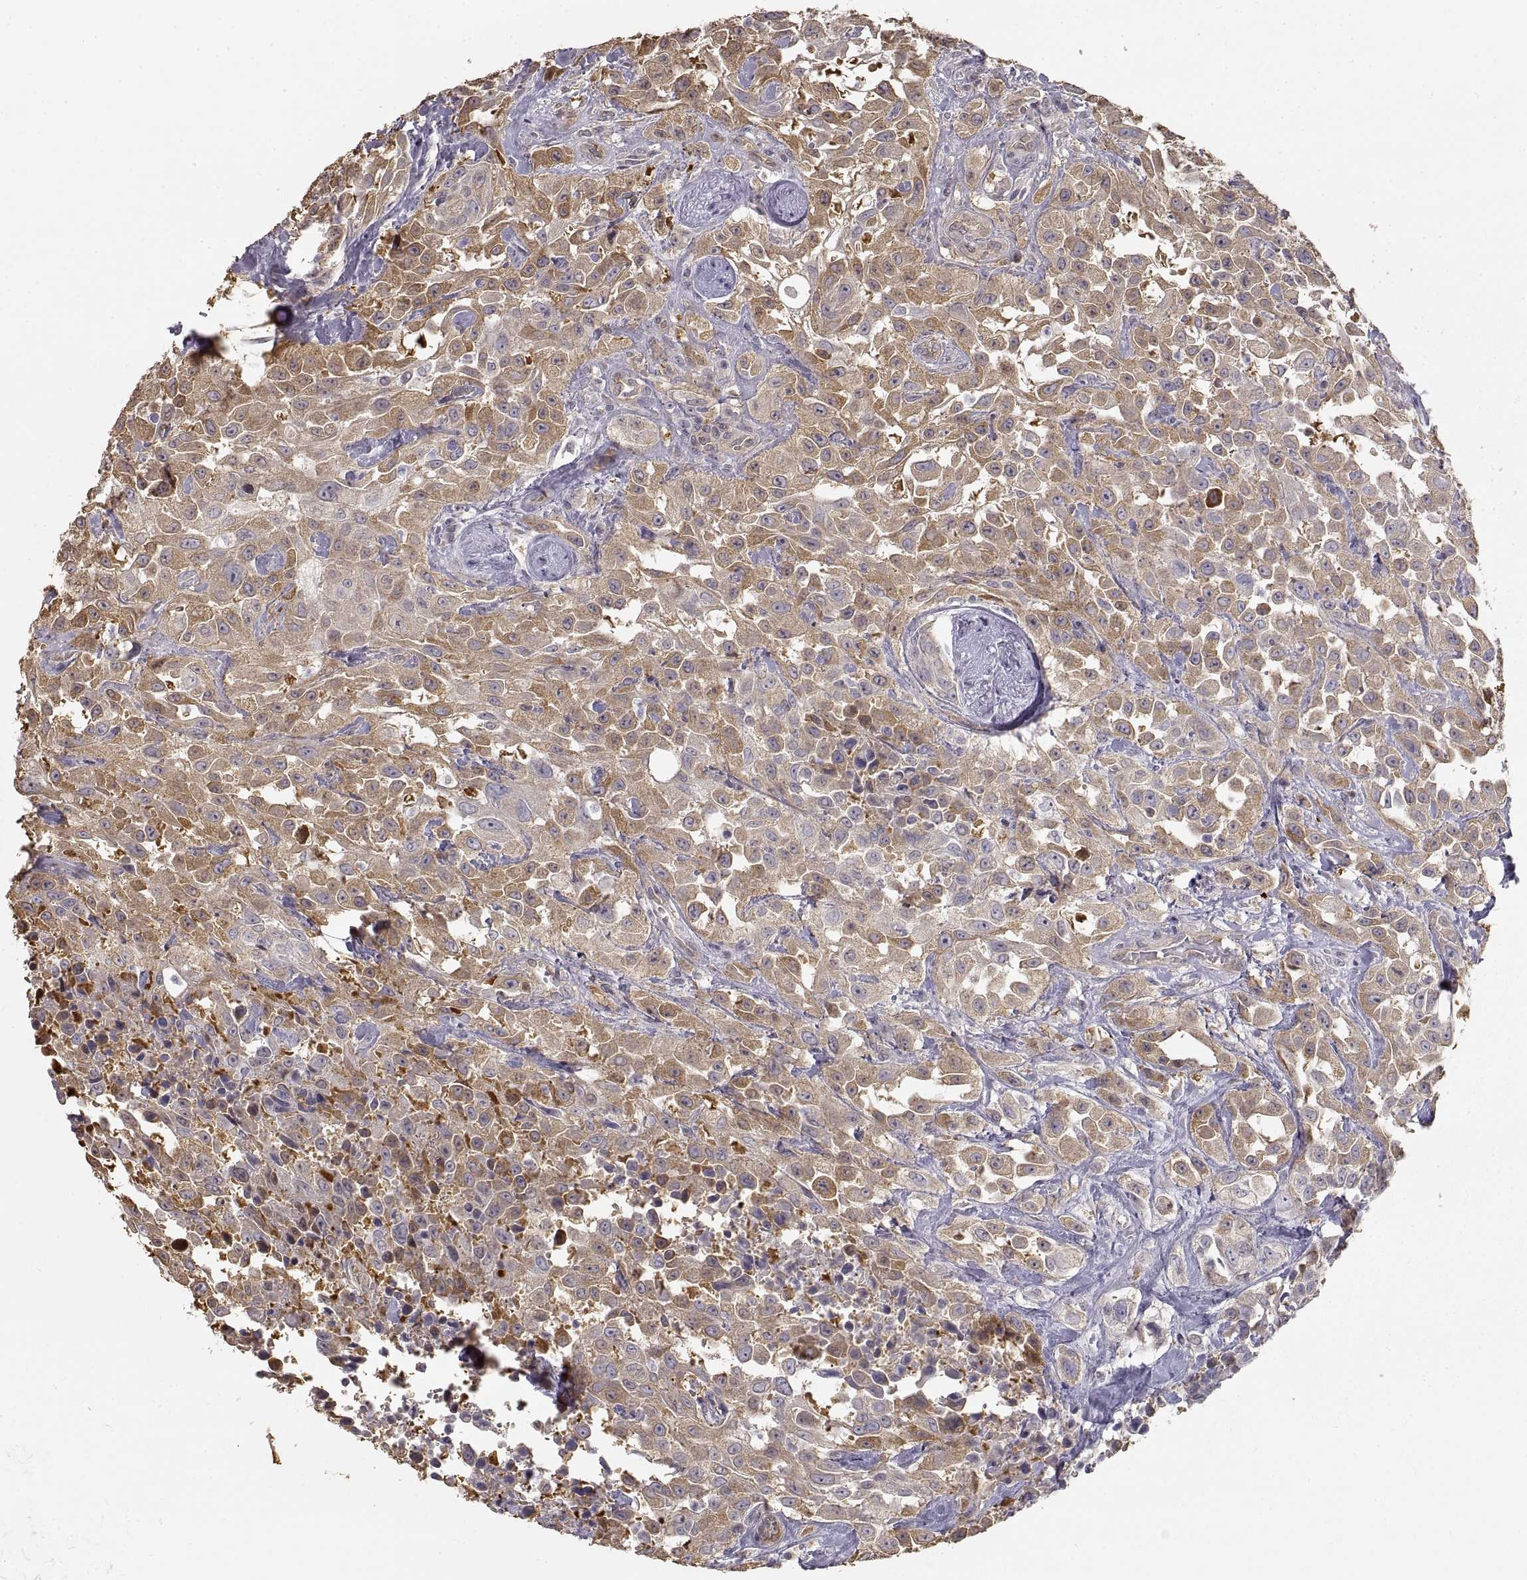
{"staining": {"intensity": "moderate", "quantity": "25%-75%", "location": "cytoplasmic/membranous"}, "tissue": "urothelial cancer", "cell_type": "Tumor cells", "image_type": "cancer", "snomed": [{"axis": "morphology", "description": "Urothelial carcinoma, High grade"}, {"axis": "topography", "description": "Urinary bladder"}], "caption": "Human urothelial carcinoma (high-grade) stained for a protein (brown) reveals moderate cytoplasmic/membranous positive positivity in approximately 25%-75% of tumor cells.", "gene": "HSP90AB1", "patient": {"sex": "male", "age": 79}}